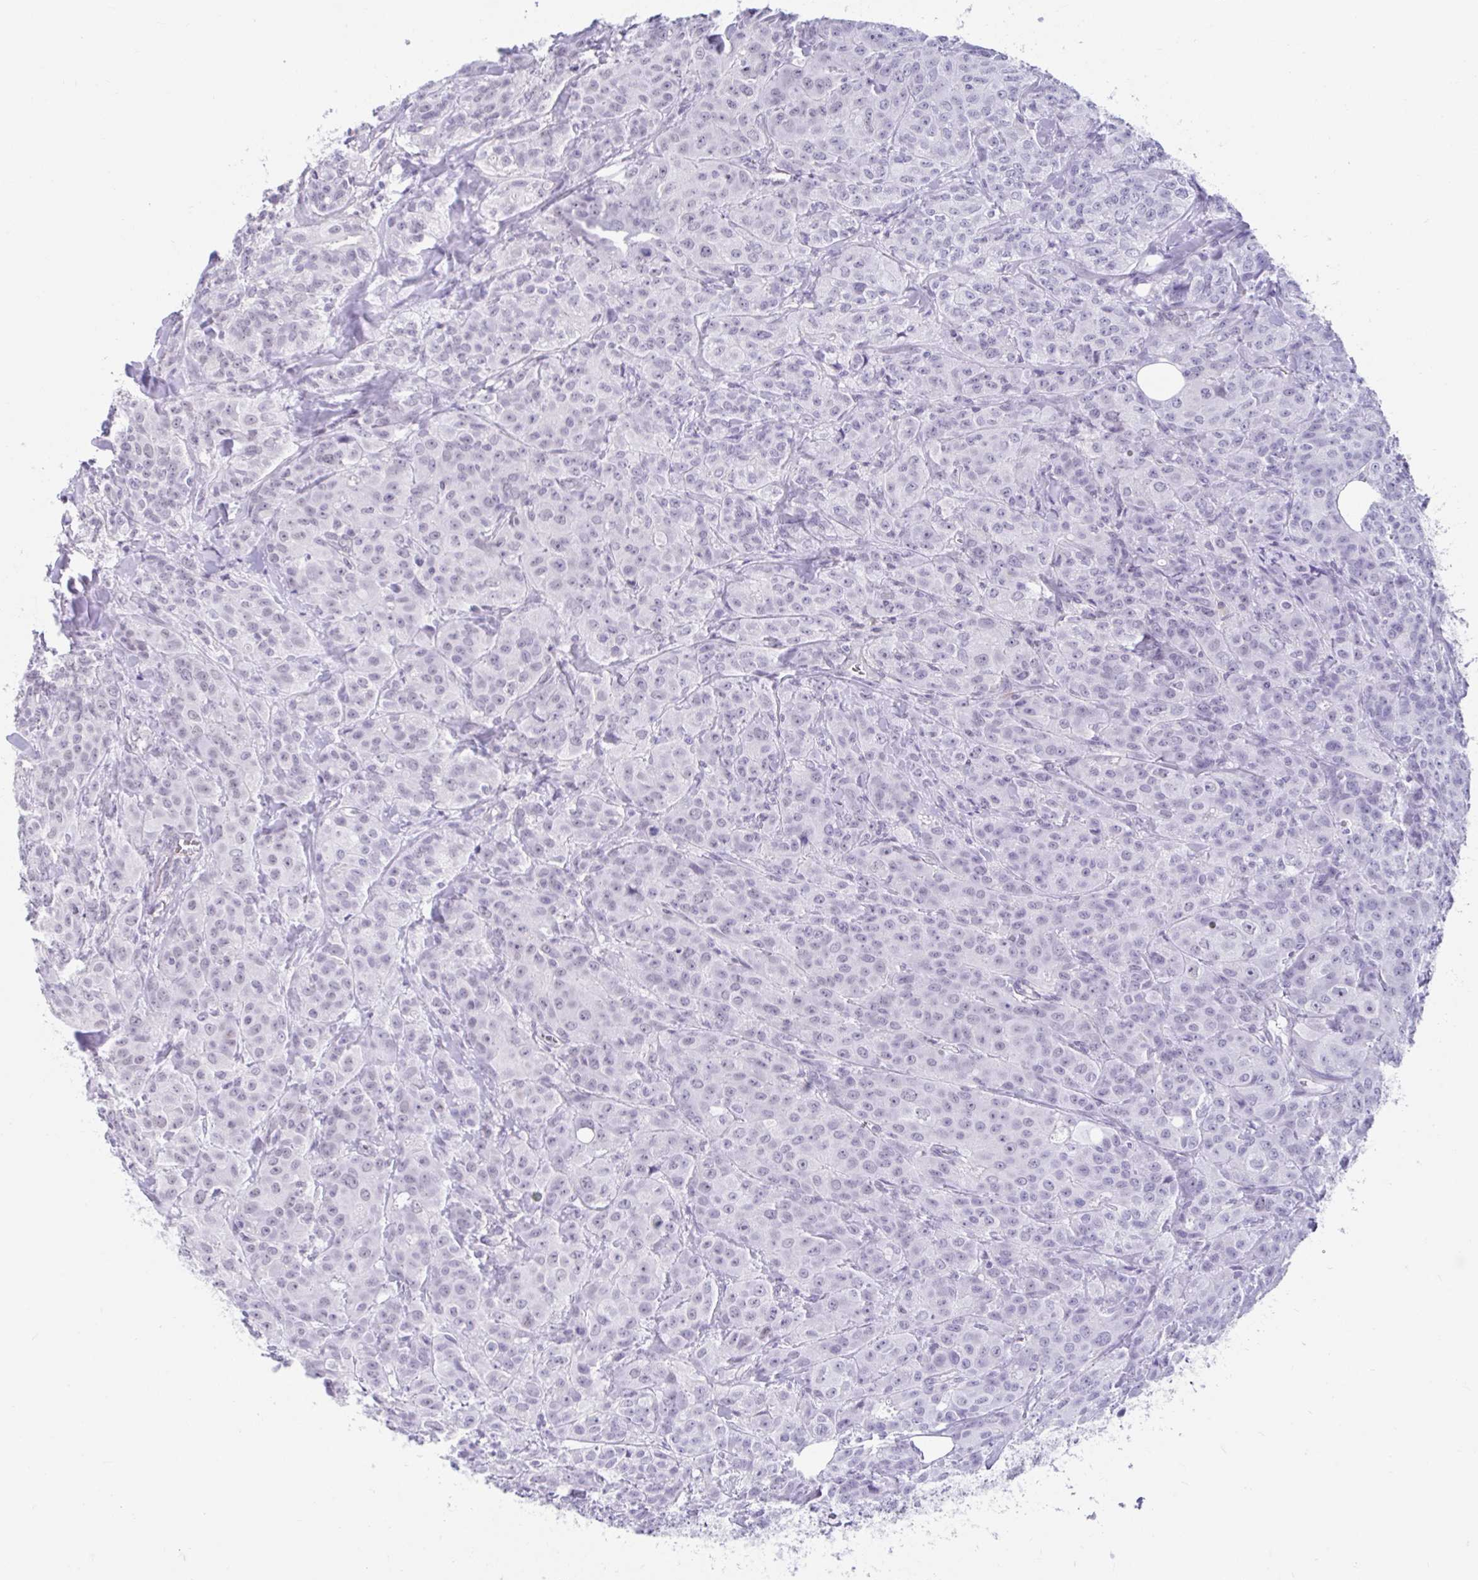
{"staining": {"intensity": "negative", "quantity": "none", "location": "none"}, "tissue": "breast cancer", "cell_type": "Tumor cells", "image_type": "cancer", "snomed": [{"axis": "morphology", "description": "Normal tissue, NOS"}, {"axis": "morphology", "description": "Duct carcinoma"}, {"axis": "topography", "description": "Breast"}], "caption": "Immunohistochemistry photomicrograph of neoplastic tissue: breast cancer (infiltrating ductal carcinoma) stained with DAB exhibits no significant protein positivity in tumor cells.", "gene": "DCAF17", "patient": {"sex": "female", "age": 43}}